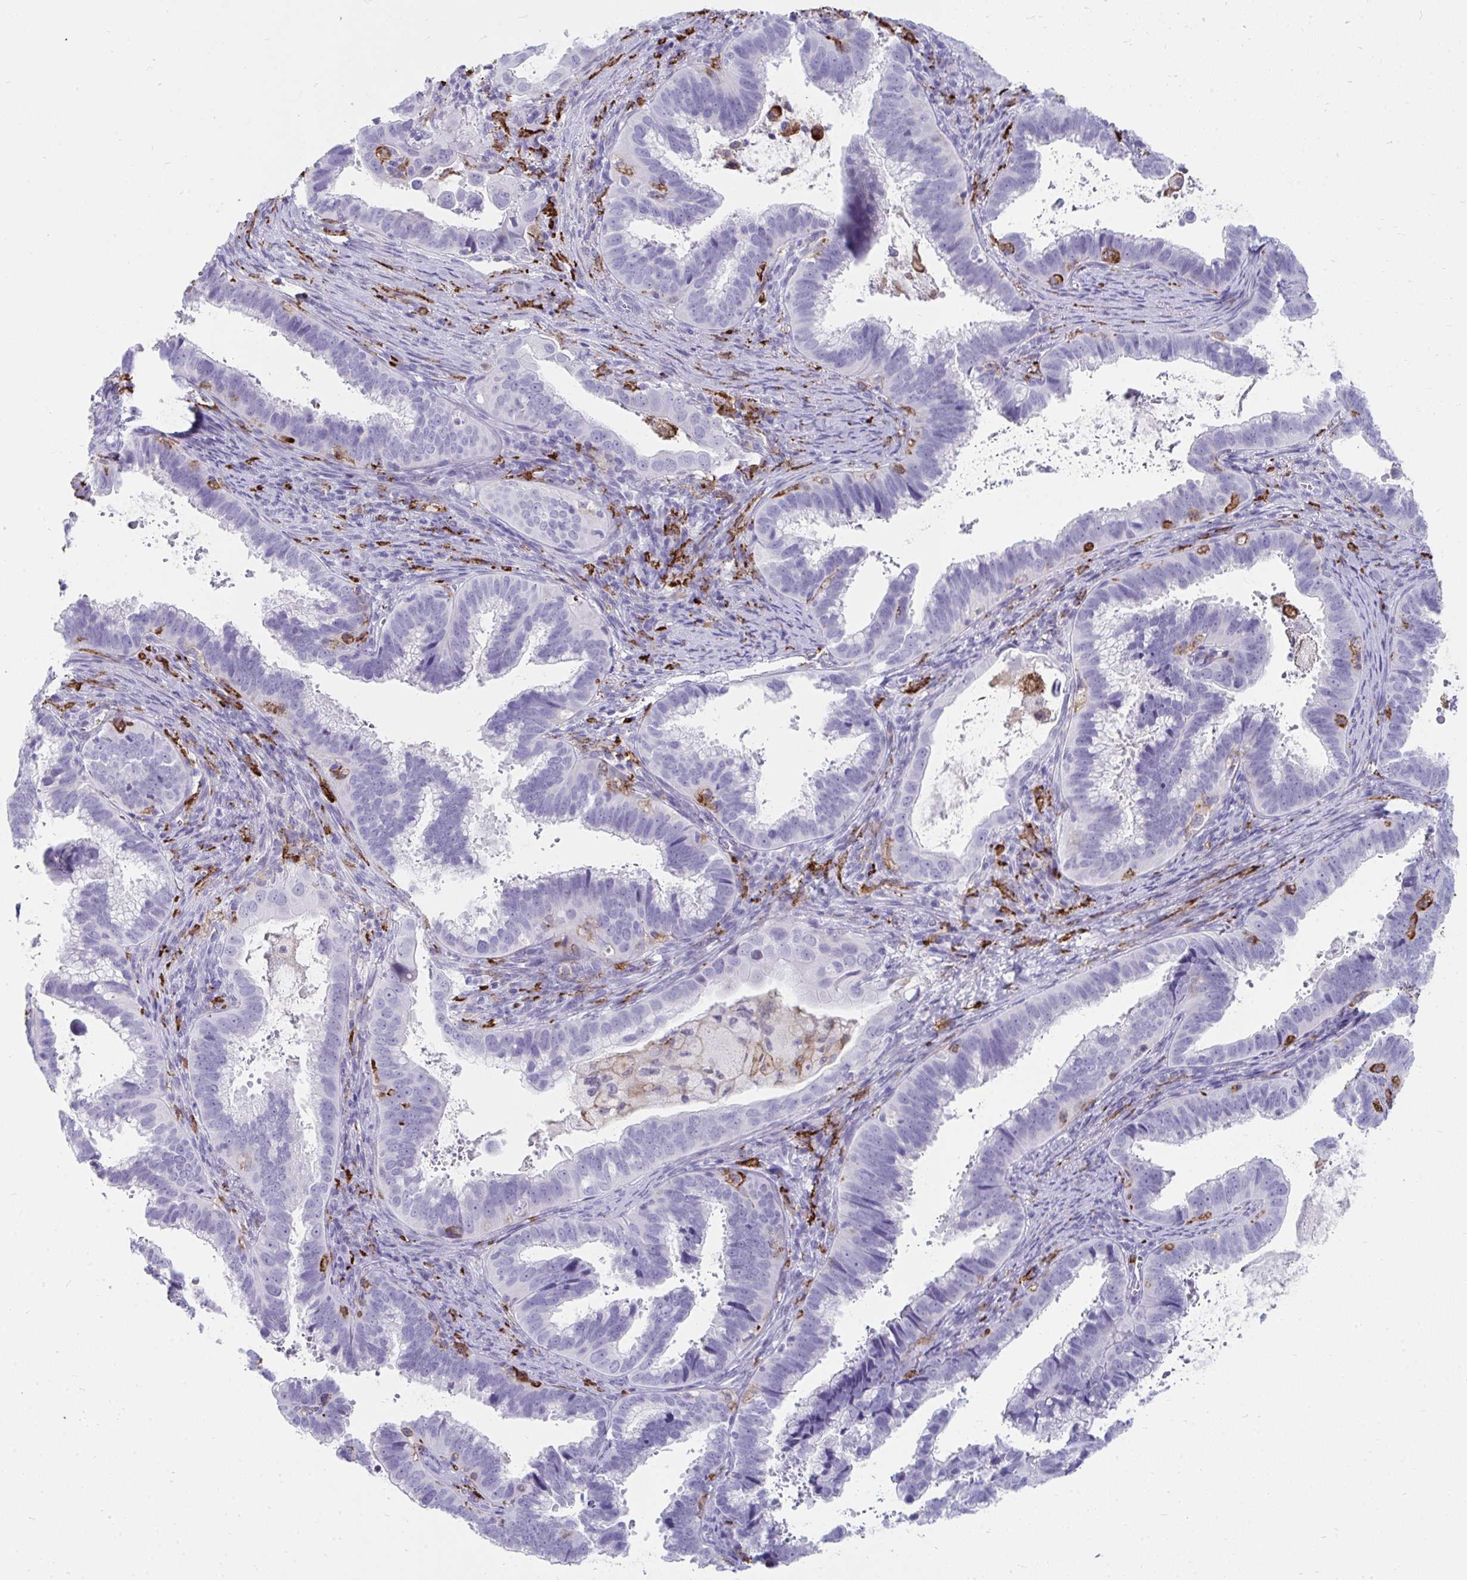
{"staining": {"intensity": "negative", "quantity": "none", "location": "none"}, "tissue": "cervical cancer", "cell_type": "Tumor cells", "image_type": "cancer", "snomed": [{"axis": "morphology", "description": "Adenocarcinoma, NOS"}, {"axis": "topography", "description": "Cervix"}], "caption": "Tumor cells are negative for brown protein staining in cervical cancer (adenocarcinoma).", "gene": "CD163", "patient": {"sex": "female", "age": 61}}